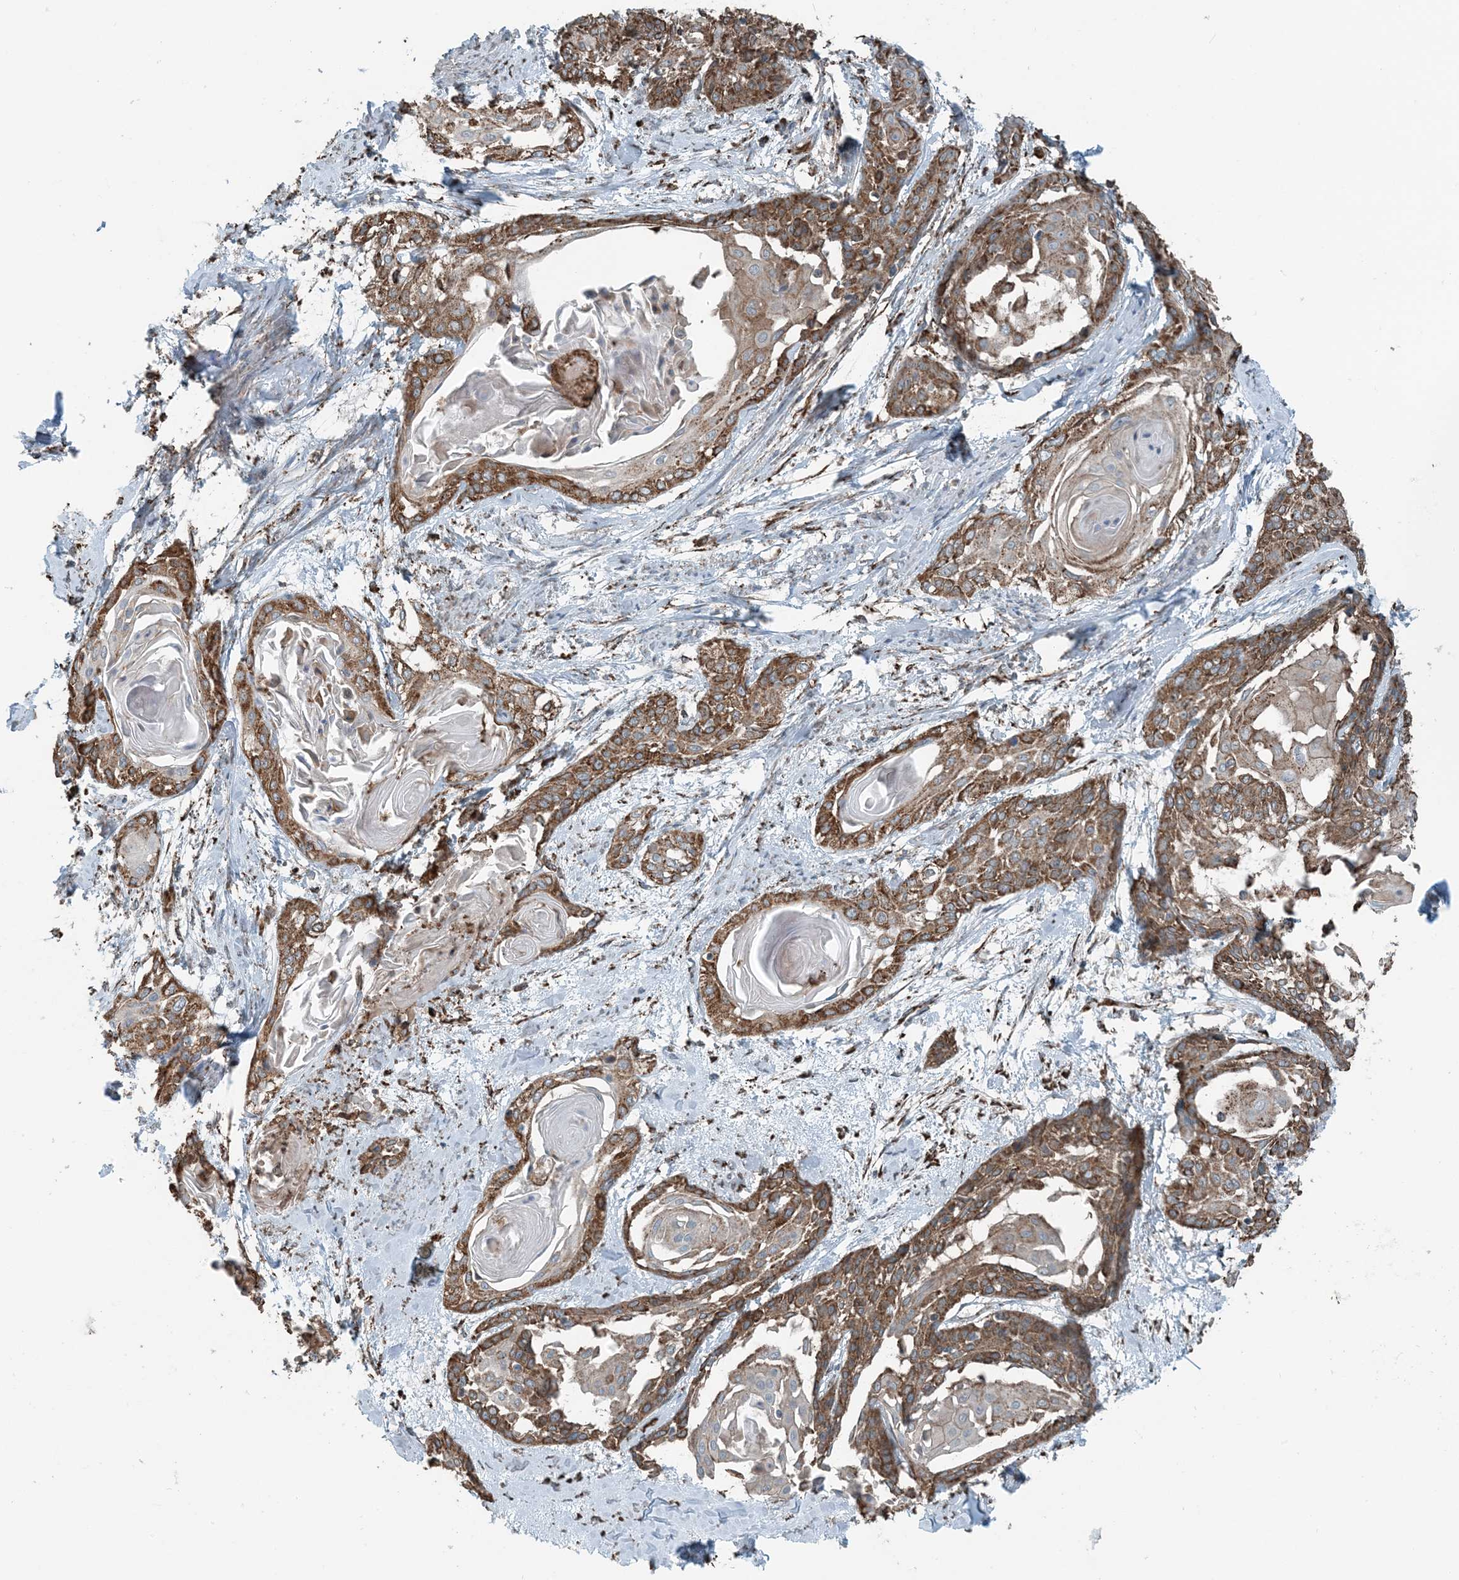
{"staining": {"intensity": "moderate", "quantity": ">75%", "location": "cytoplasmic/membranous"}, "tissue": "cervical cancer", "cell_type": "Tumor cells", "image_type": "cancer", "snomed": [{"axis": "morphology", "description": "Squamous cell carcinoma, NOS"}, {"axis": "topography", "description": "Cervix"}], "caption": "Immunohistochemical staining of human cervical cancer (squamous cell carcinoma) shows moderate cytoplasmic/membranous protein staining in about >75% of tumor cells.", "gene": "CERKL", "patient": {"sex": "female", "age": 57}}